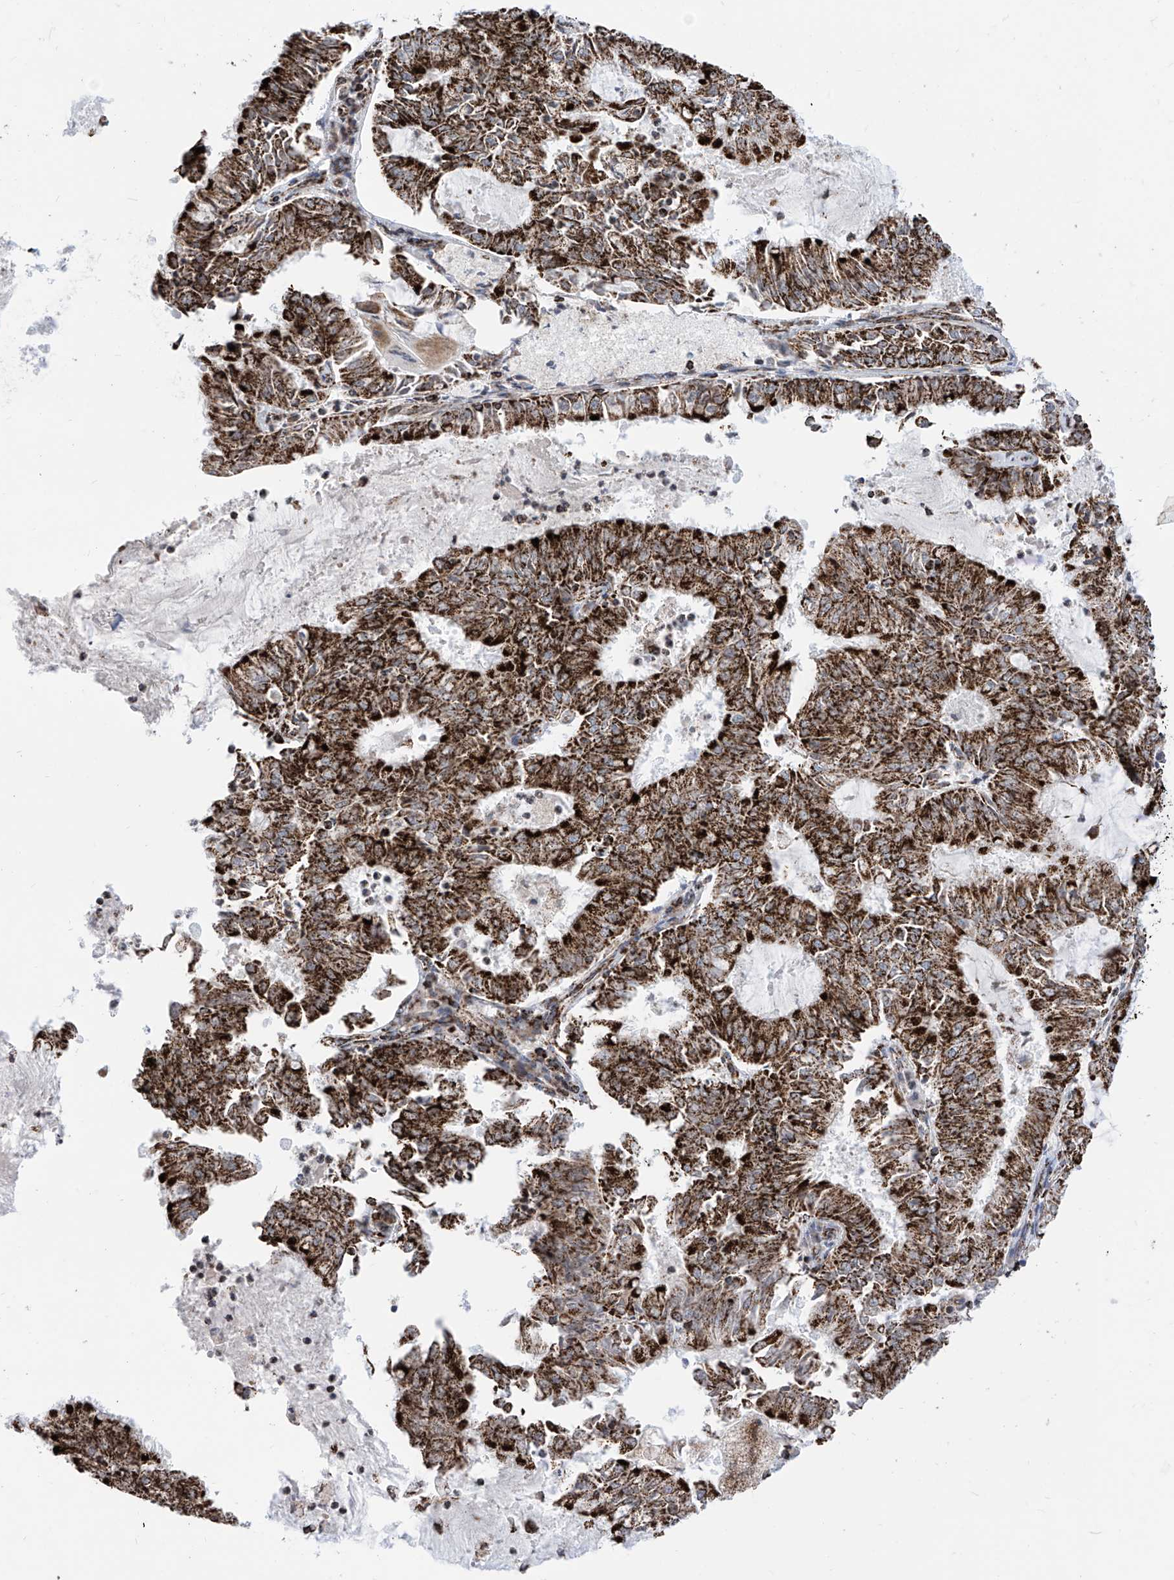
{"staining": {"intensity": "strong", "quantity": ">75%", "location": "cytoplasmic/membranous"}, "tissue": "endometrial cancer", "cell_type": "Tumor cells", "image_type": "cancer", "snomed": [{"axis": "morphology", "description": "Adenocarcinoma, NOS"}, {"axis": "topography", "description": "Endometrium"}], "caption": "Immunohistochemical staining of endometrial adenocarcinoma reveals high levels of strong cytoplasmic/membranous protein staining in approximately >75% of tumor cells.", "gene": "COX5B", "patient": {"sex": "female", "age": 57}}